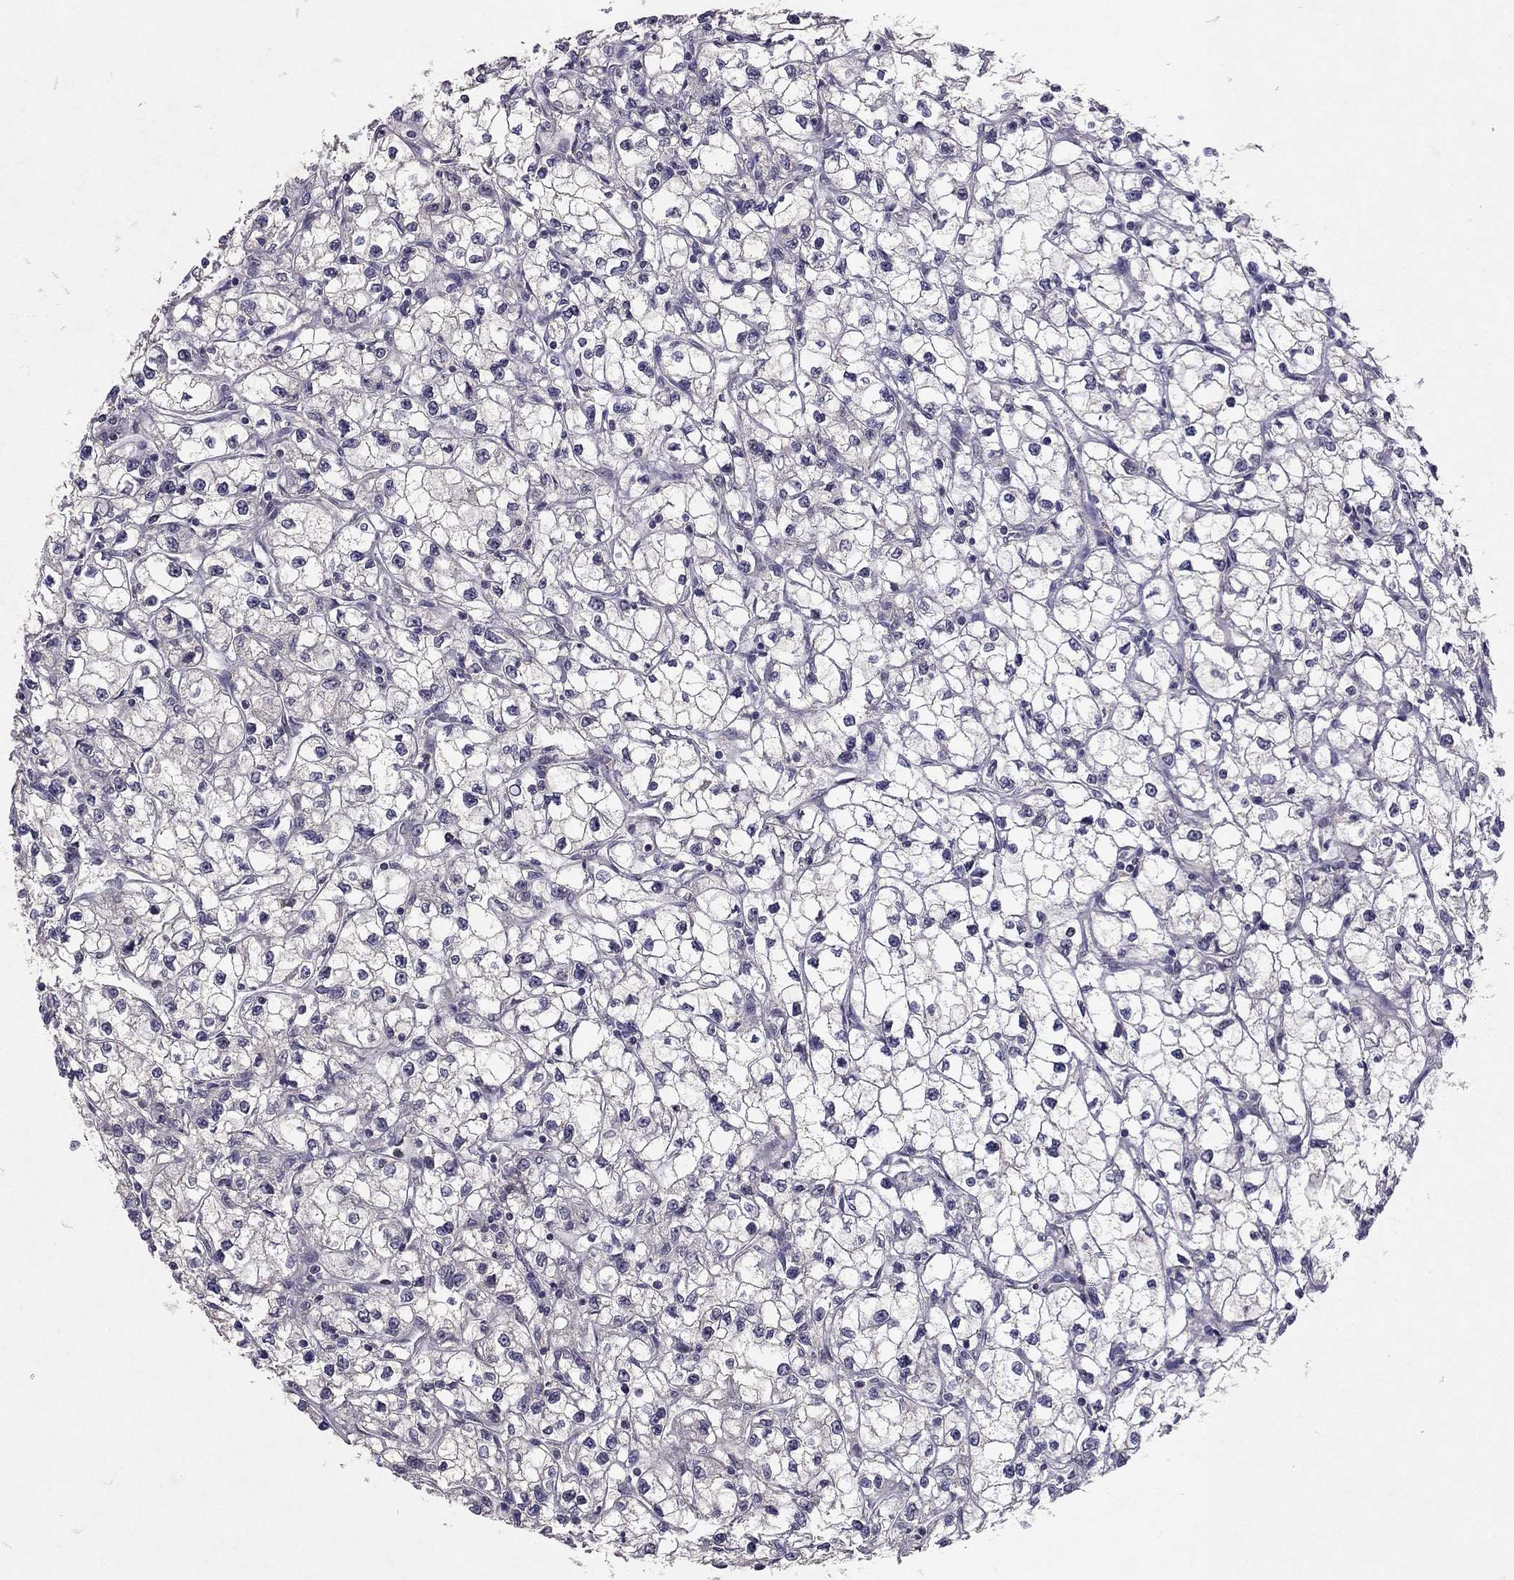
{"staining": {"intensity": "negative", "quantity": "none", "location": "none"}, "tissue": "renal cancer", "cell_type": "Tumor cells", "image_type": "cancer", "snomed": [{"axis": "morphology", "description": "Adenocarcinoma, NOS"}, {"axis": "topography", "description": "Kidney"}], "caption": "This is a image of immunohistochemistry staining of renal cancer, which shows no expression in tumor cells.", "gene": "ESR2", "patient": {"sex": "male", "age": 67}}